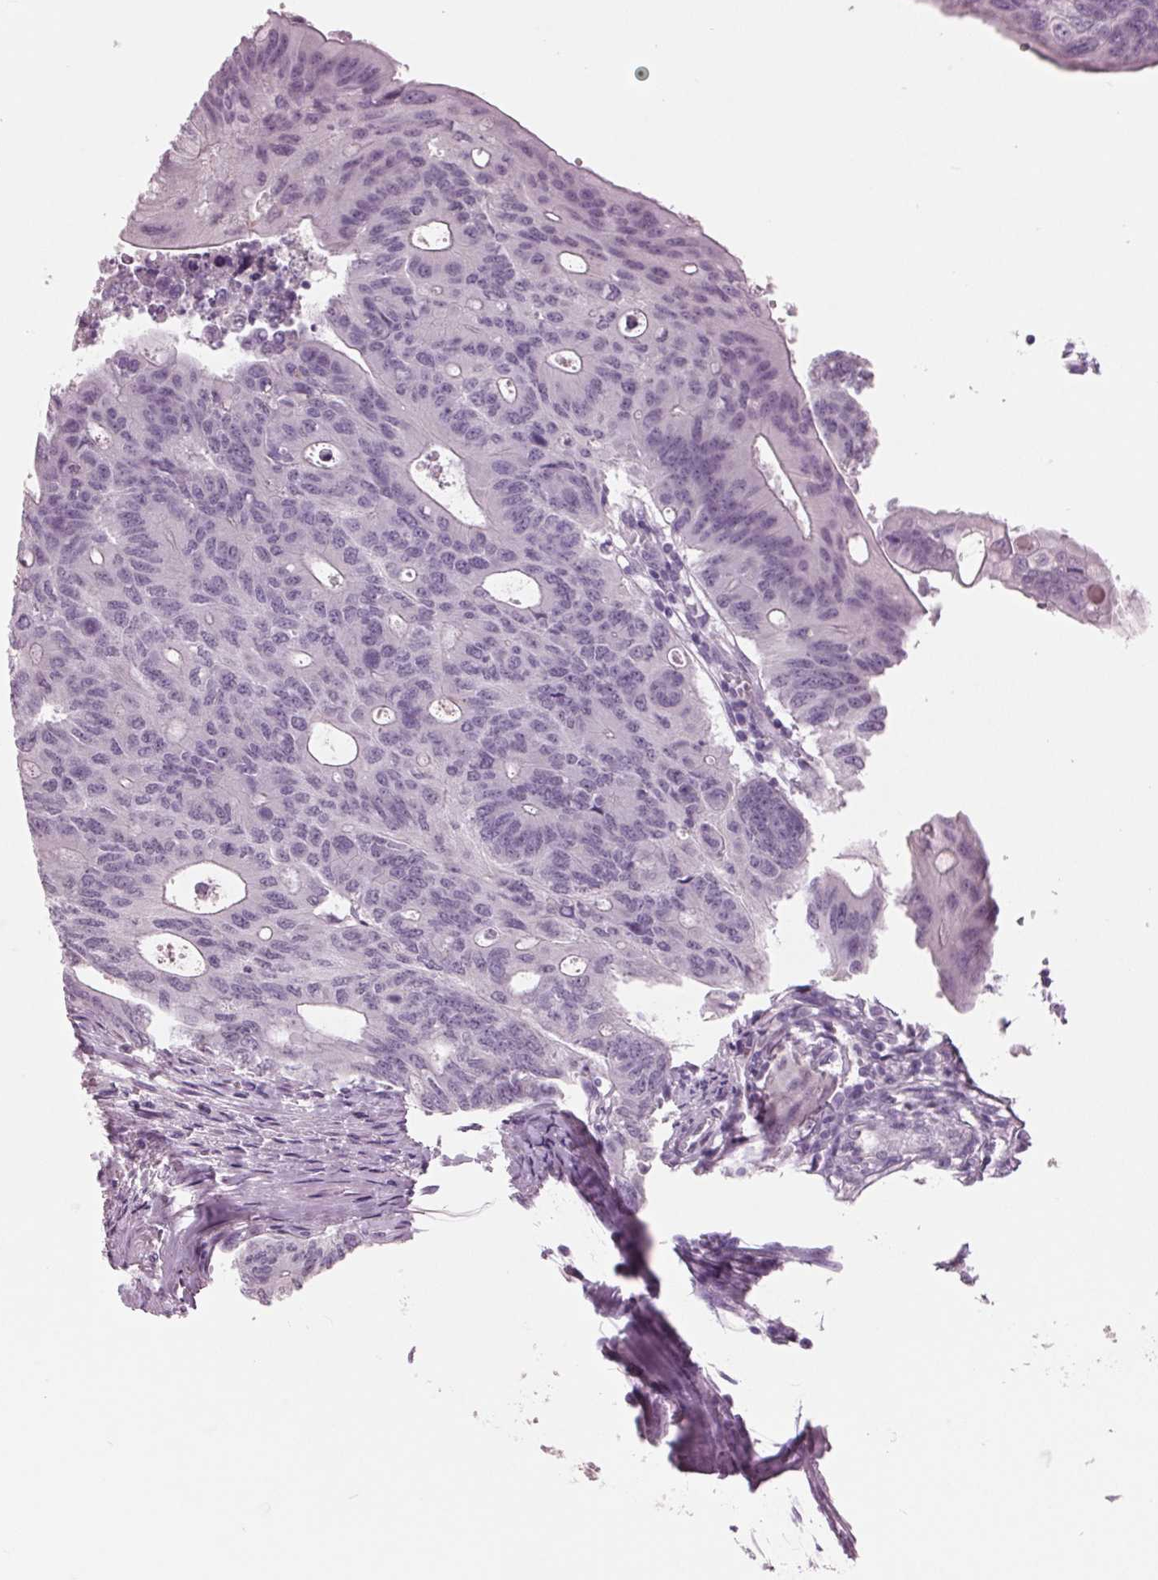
{"staining": {"intensity": "negative", "quantity": "none", "location": "none"}, "tissue": "colorectal cancer", "cell_type": "Tumor cells", "image_type": "cancer", "snomed": [{"axis": "morphology", "description": "Adenocarcinoma, NOS"}, {"axis": "topography", "description": "Colon"}], "caption": "The photomicrograph displays no staining of tumor cells in adenocarcinoma (colorectal).", "gene": "AMBP", "patient": {"sex": "male", "age": 65}}